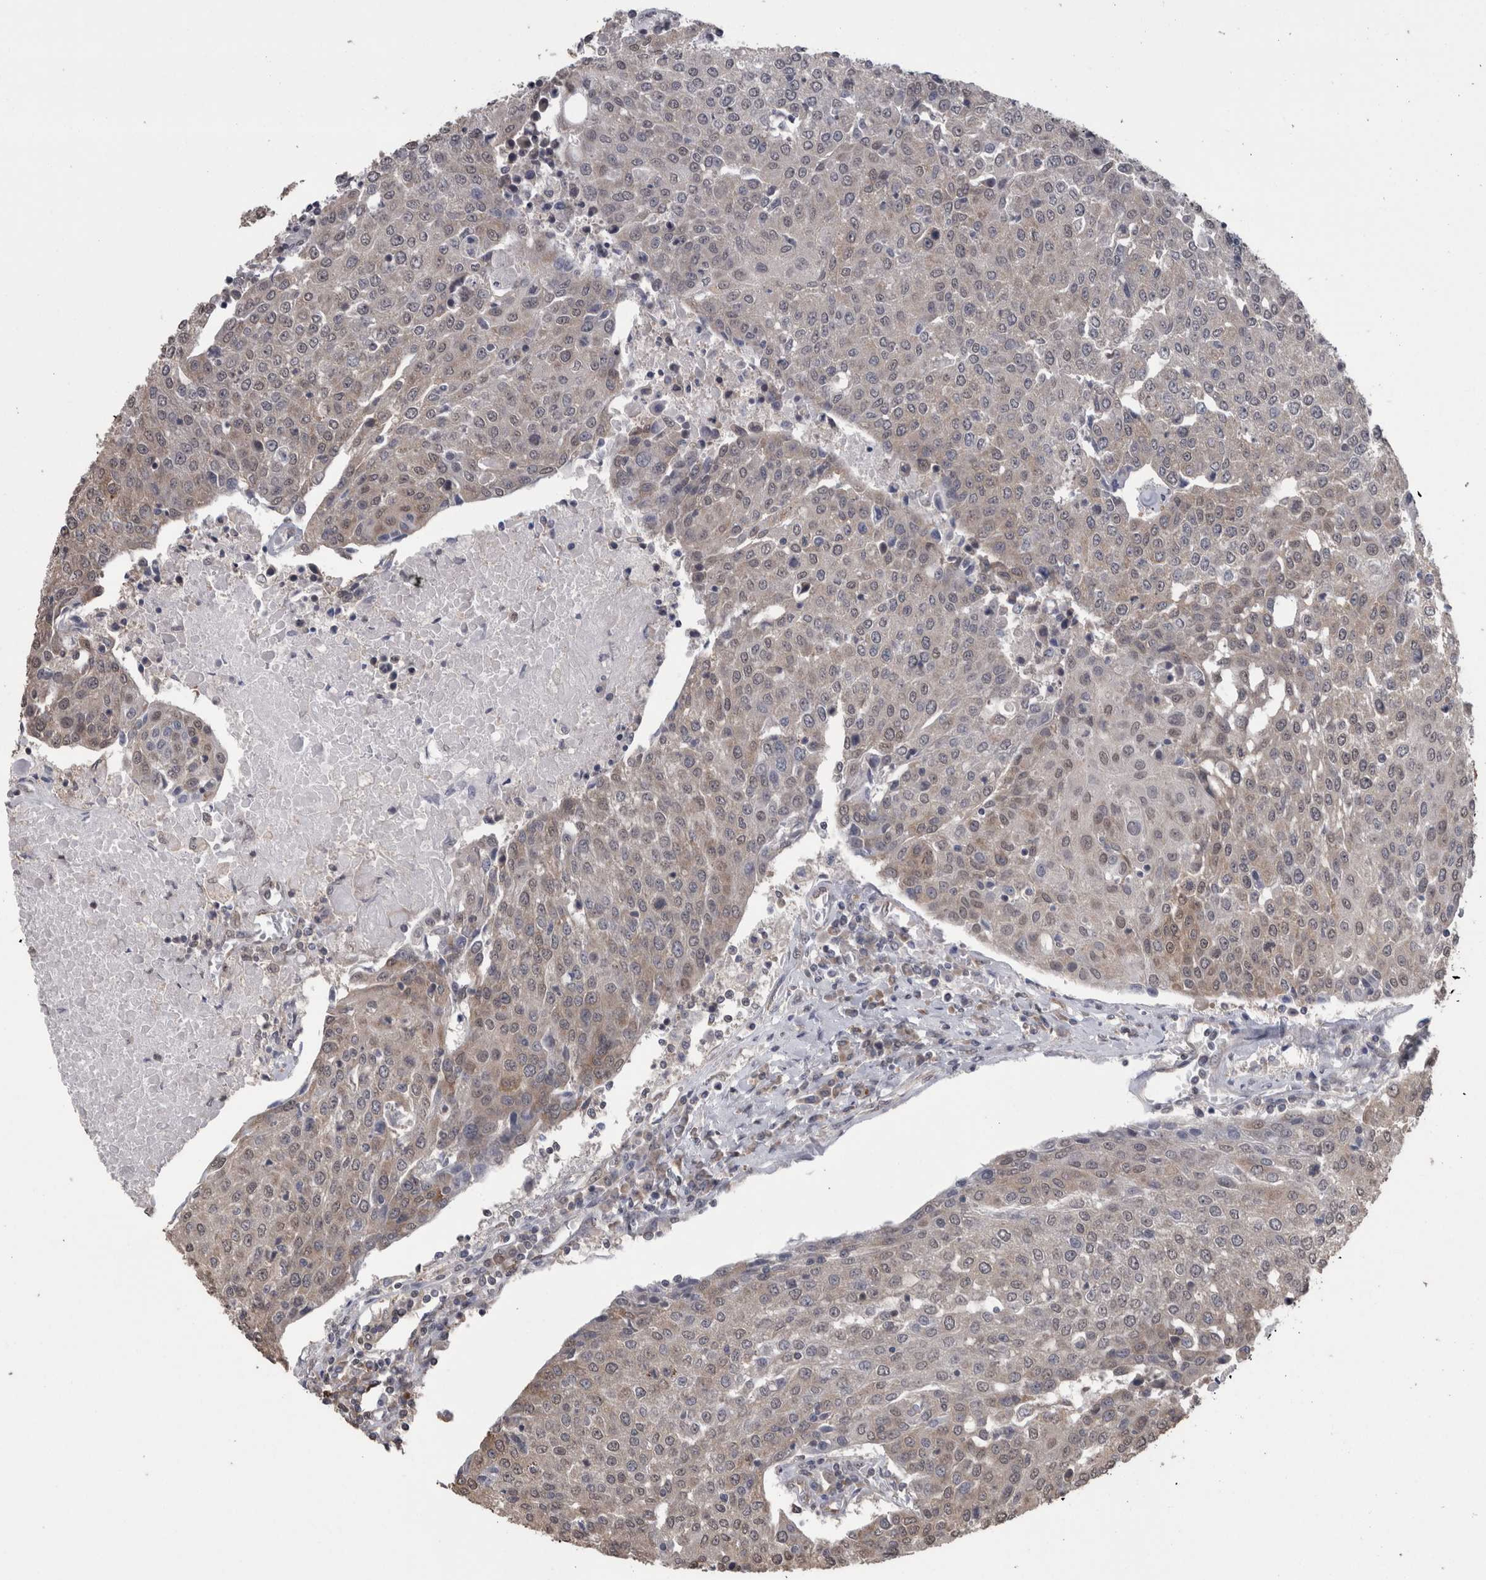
{"staining": {"intensity": "weak", "quantity": "<25%", "location": "cytoplasmic/membranous"}, "tissue": "urothelial cancer", "cell_type": "Tumor cells", "image_type": "cancer", "snomed": [{"axis": "morphology", "description": "Urothelial carcinoma, High grade"}, {"axis": "topography", "description": "Urinary bladder"}], "caption": "Protein analysis of urothelial cancer shows no significant staining in tumor cells.", "gene": "DDX6", "patient": {"sex": "female", "age": 85}}